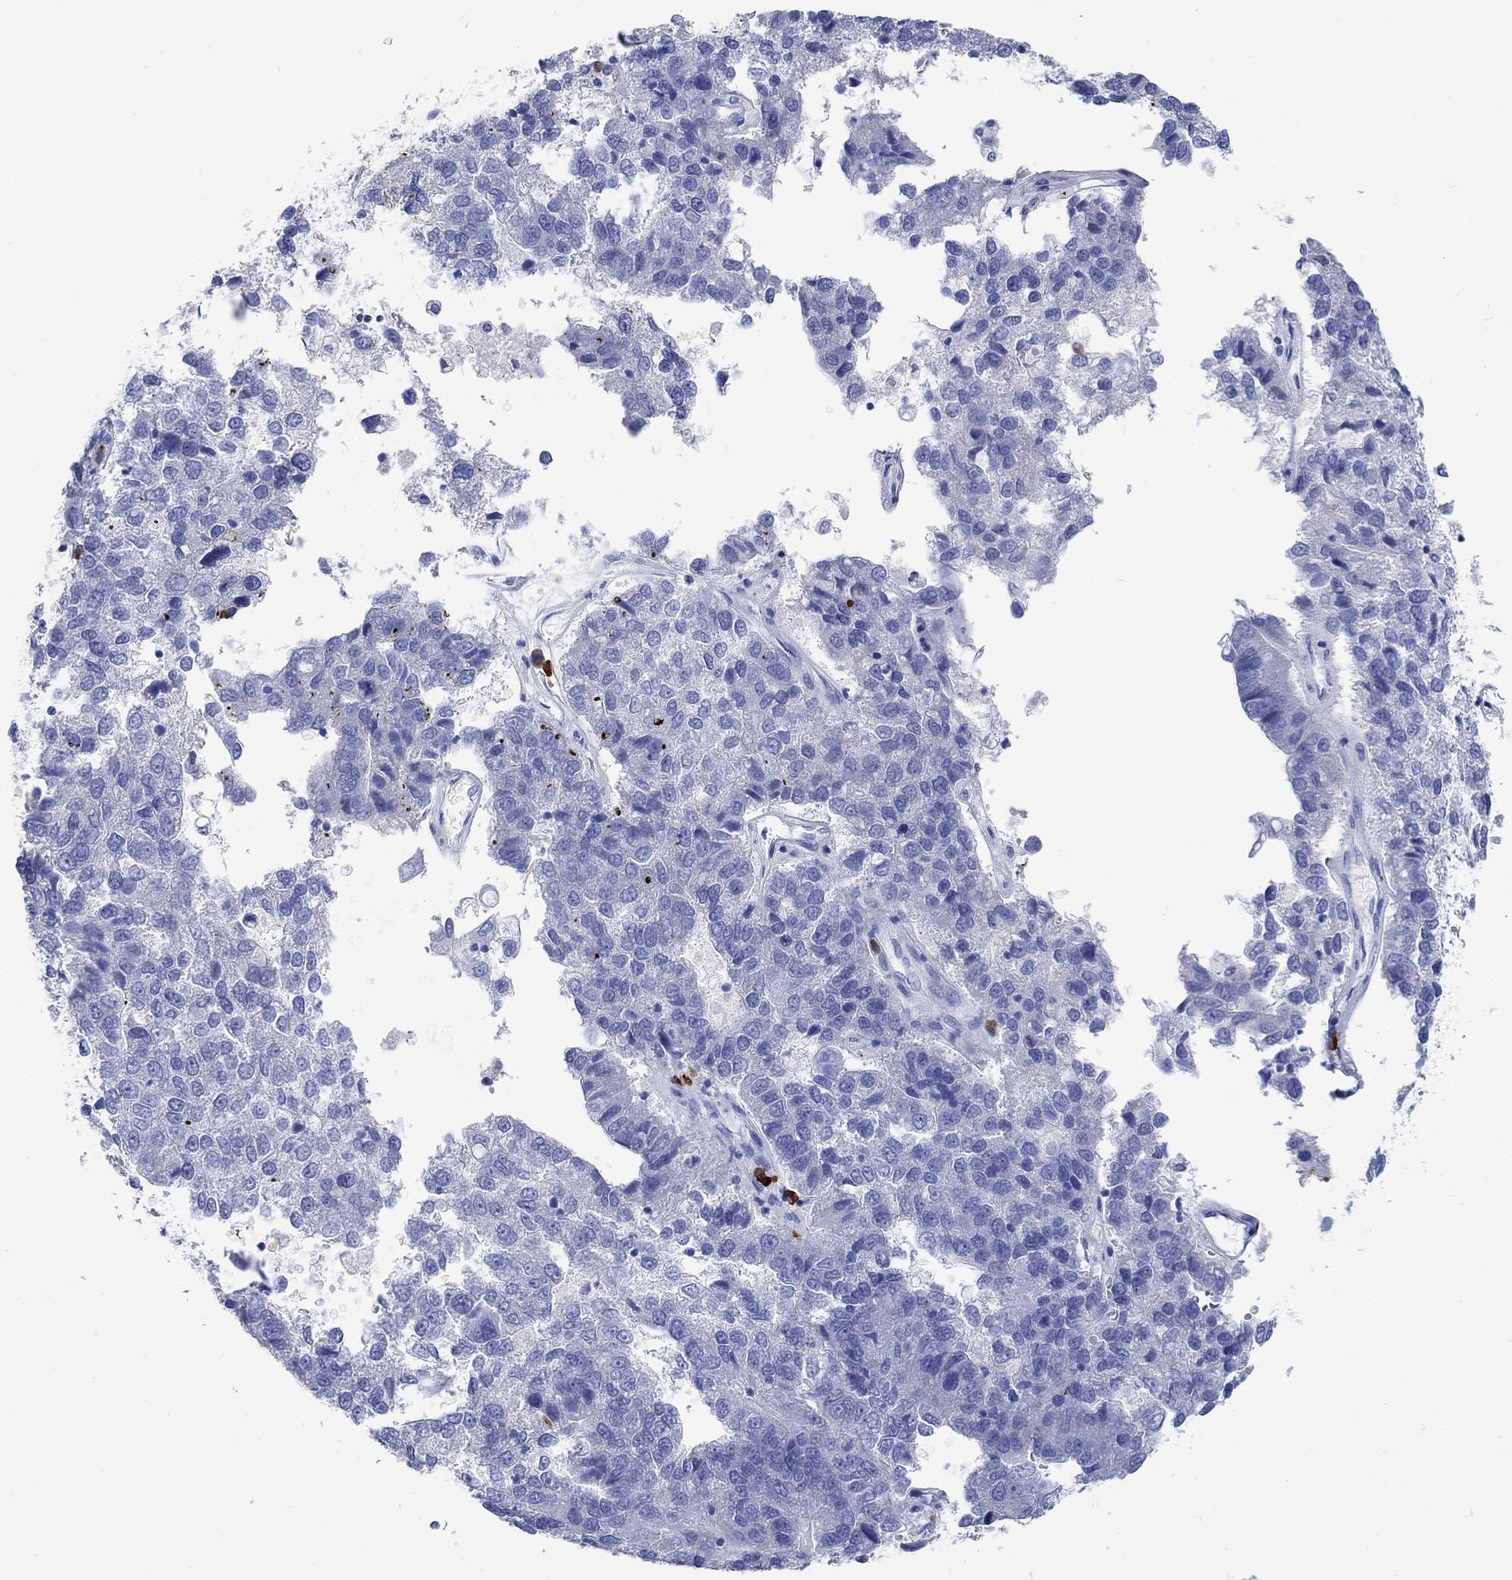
{"staining": {"intensity": "negative", "quantity": "none", "location": "none"}, "tissue": "pancreatic cancer", "cell_type": "Tumor cells", "image_type": "cancer", "snomed": [{"axis": "morphology", "description": "Adenocarcinoma, NOS"}, {"axis": "topography", "description": "Pancreas"}], "caption": "Immunohistochemistry photomicrograph of pancreatic cancer (adenocarcinoma) stained for a protein (brown), which shows no staining in tumor cells. (Immunohistochemistry, brightfield microscopy, high magnification).", "gene": "P2RY6", "patient": {"sex": "female", "age": 61}}